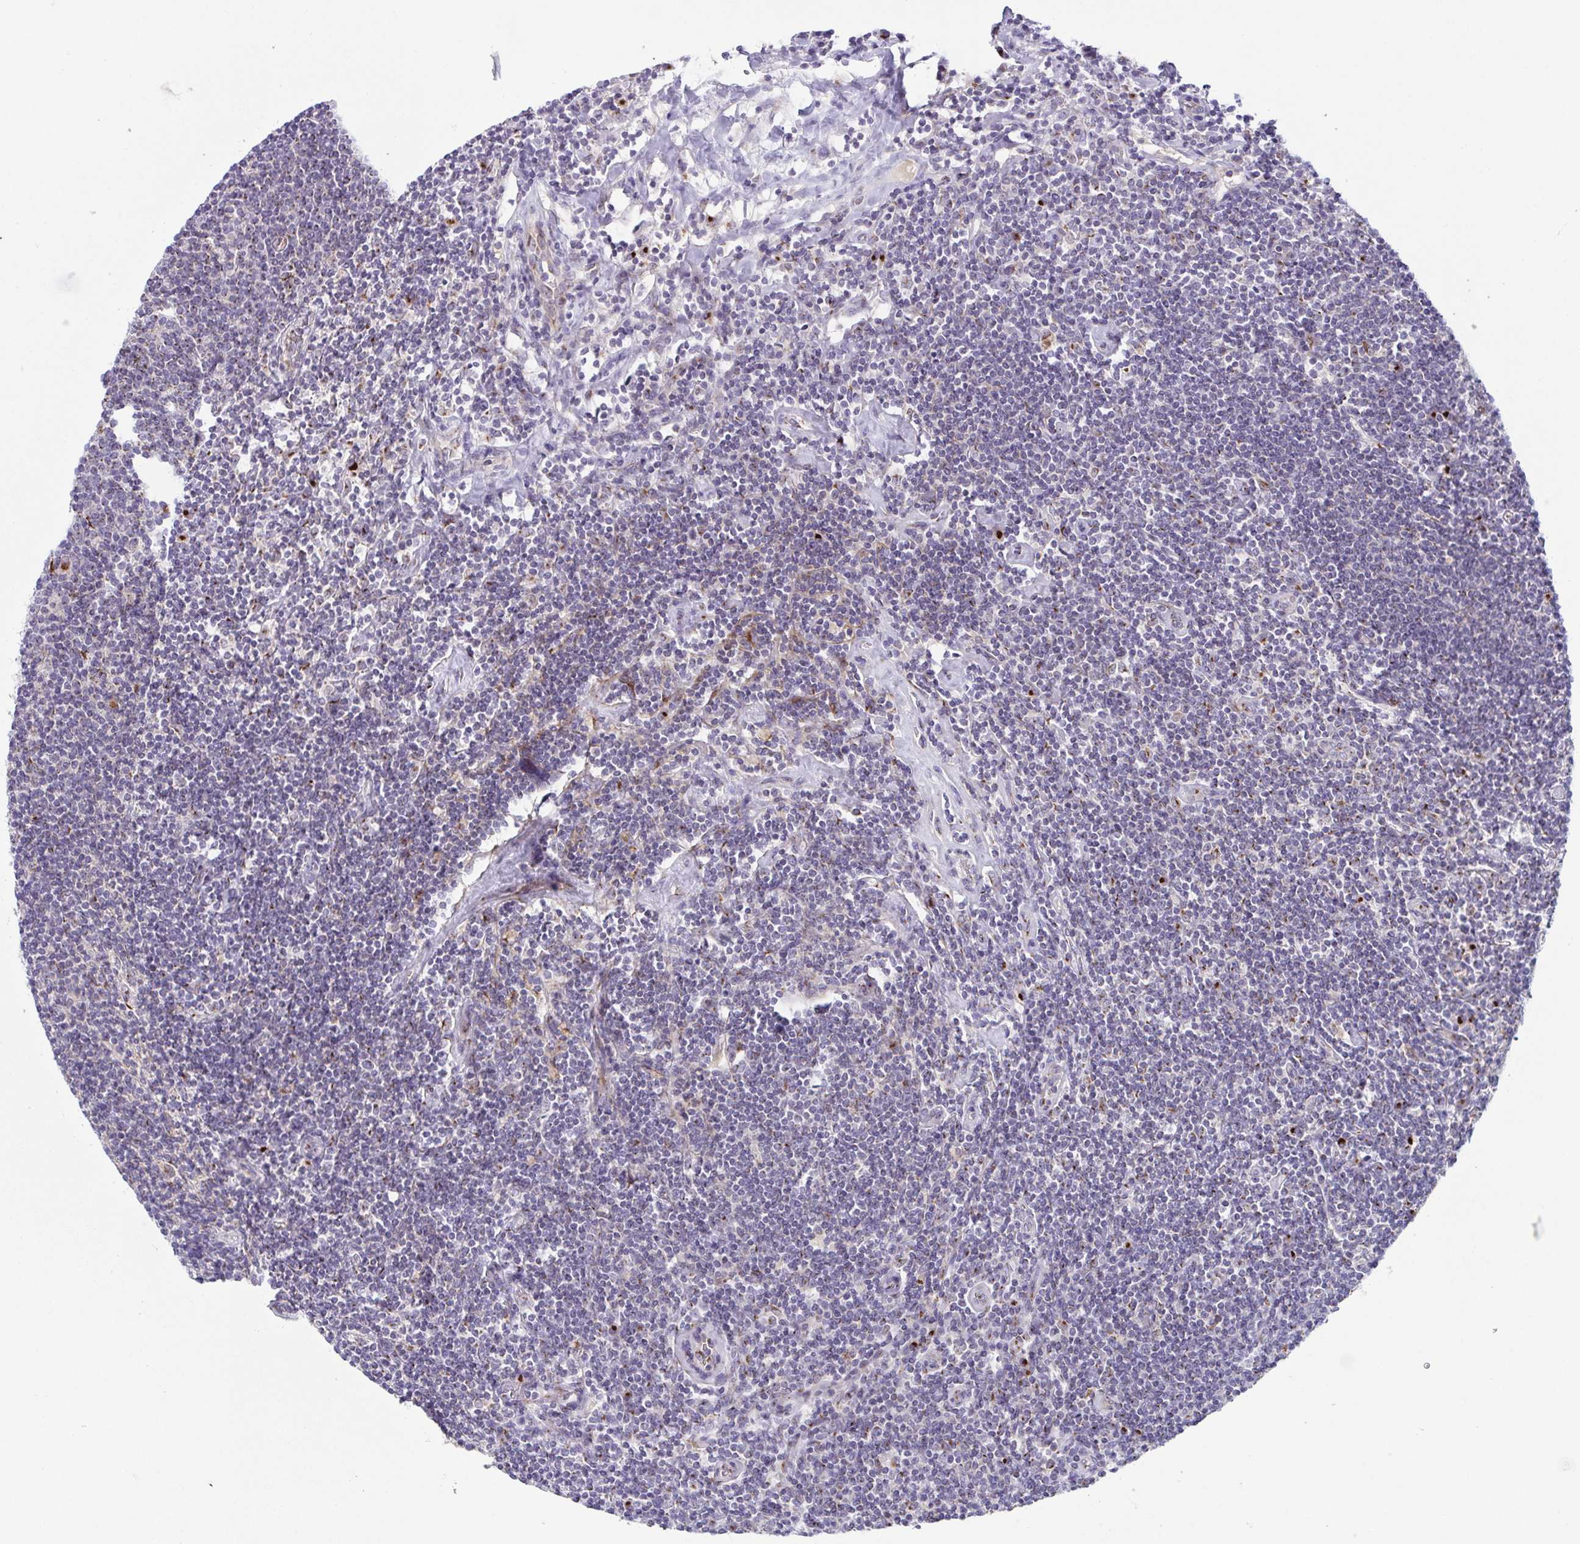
{"staining": {"intensity": "strong", "quantity": "<25%", "location": "cytoplasmic/membranous"}, "tissue": "lymphoma", "cell_type": "Tumor cells", "image_type": "cancer", "snomed": [{"axis": "morphology", "description": "Hodgkin's disease, NOS"}, {"axis": "topography", "description": "Lymph node"}], "caption": "Strong cytoplasmic/membranous staining is appreciated in approximately <25% of tumor cells in Hodgkin's disease. (DAB (3,3'-diaminobenzidine) = brown stain, brightfield microscopy at high magnification).", "gene": "COL17A1", "patient": {"sex": "male", "age": 40}}